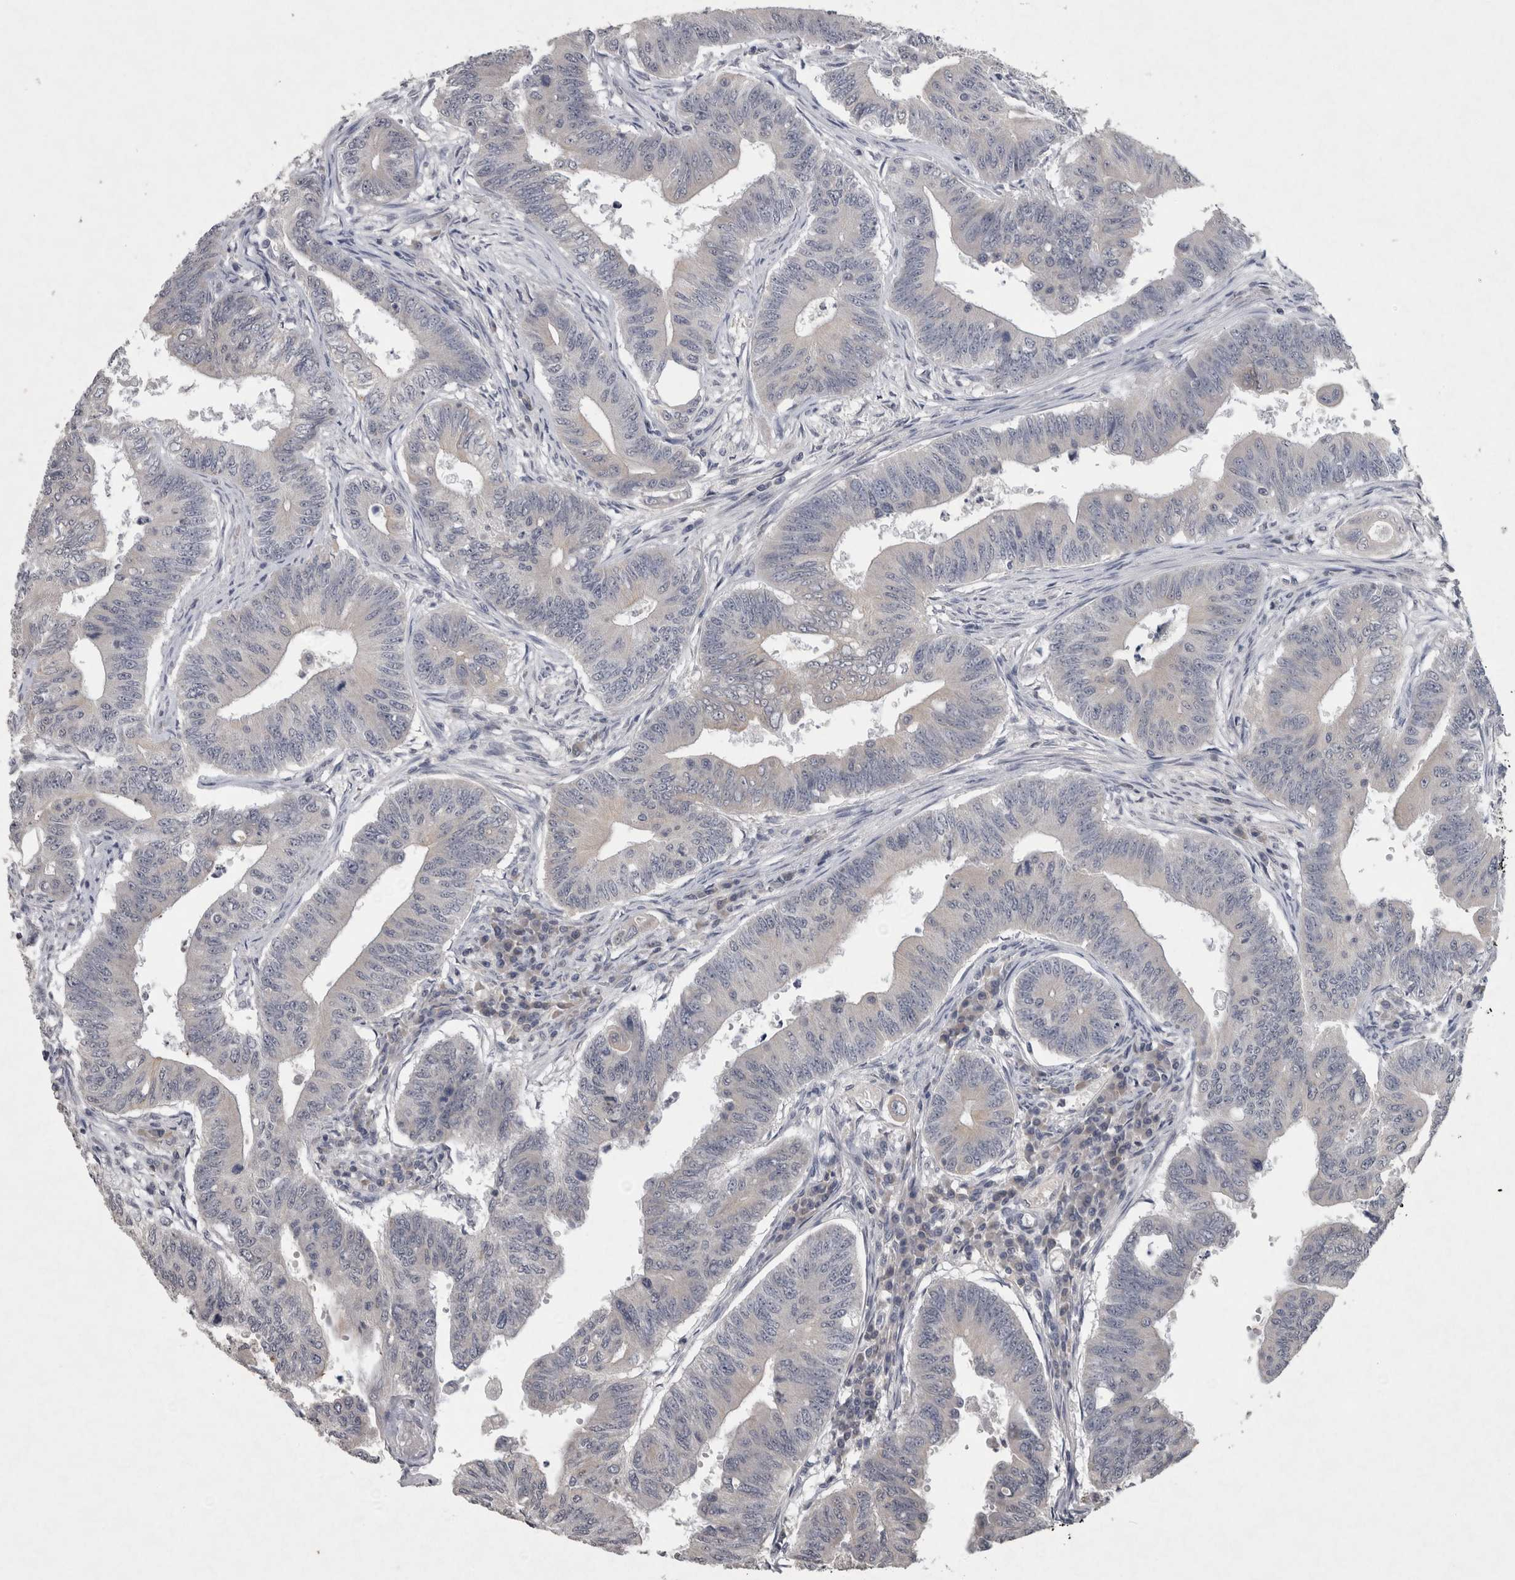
{"staining": {"intensity": "negative", "quantity": "none", "location": "none"}, "tissue": "colorectal cancer", "cell_type": "Tumor cells", "image_type": "cancer", "snomed": [{"axis": "morphology", "description": "Adenoma, NOS"}, {"axis": "morphology", "description": "Adenocarcinoma, NOS"}, {"axis": "topography", "description": "Colon"}], "caption": "Photomicrograph shows no significant protein positivity in tumor cells of colorectal cancer (adenoma).", "gene": "WNT7A", "patient": {"sex": "male", "age": 79}}